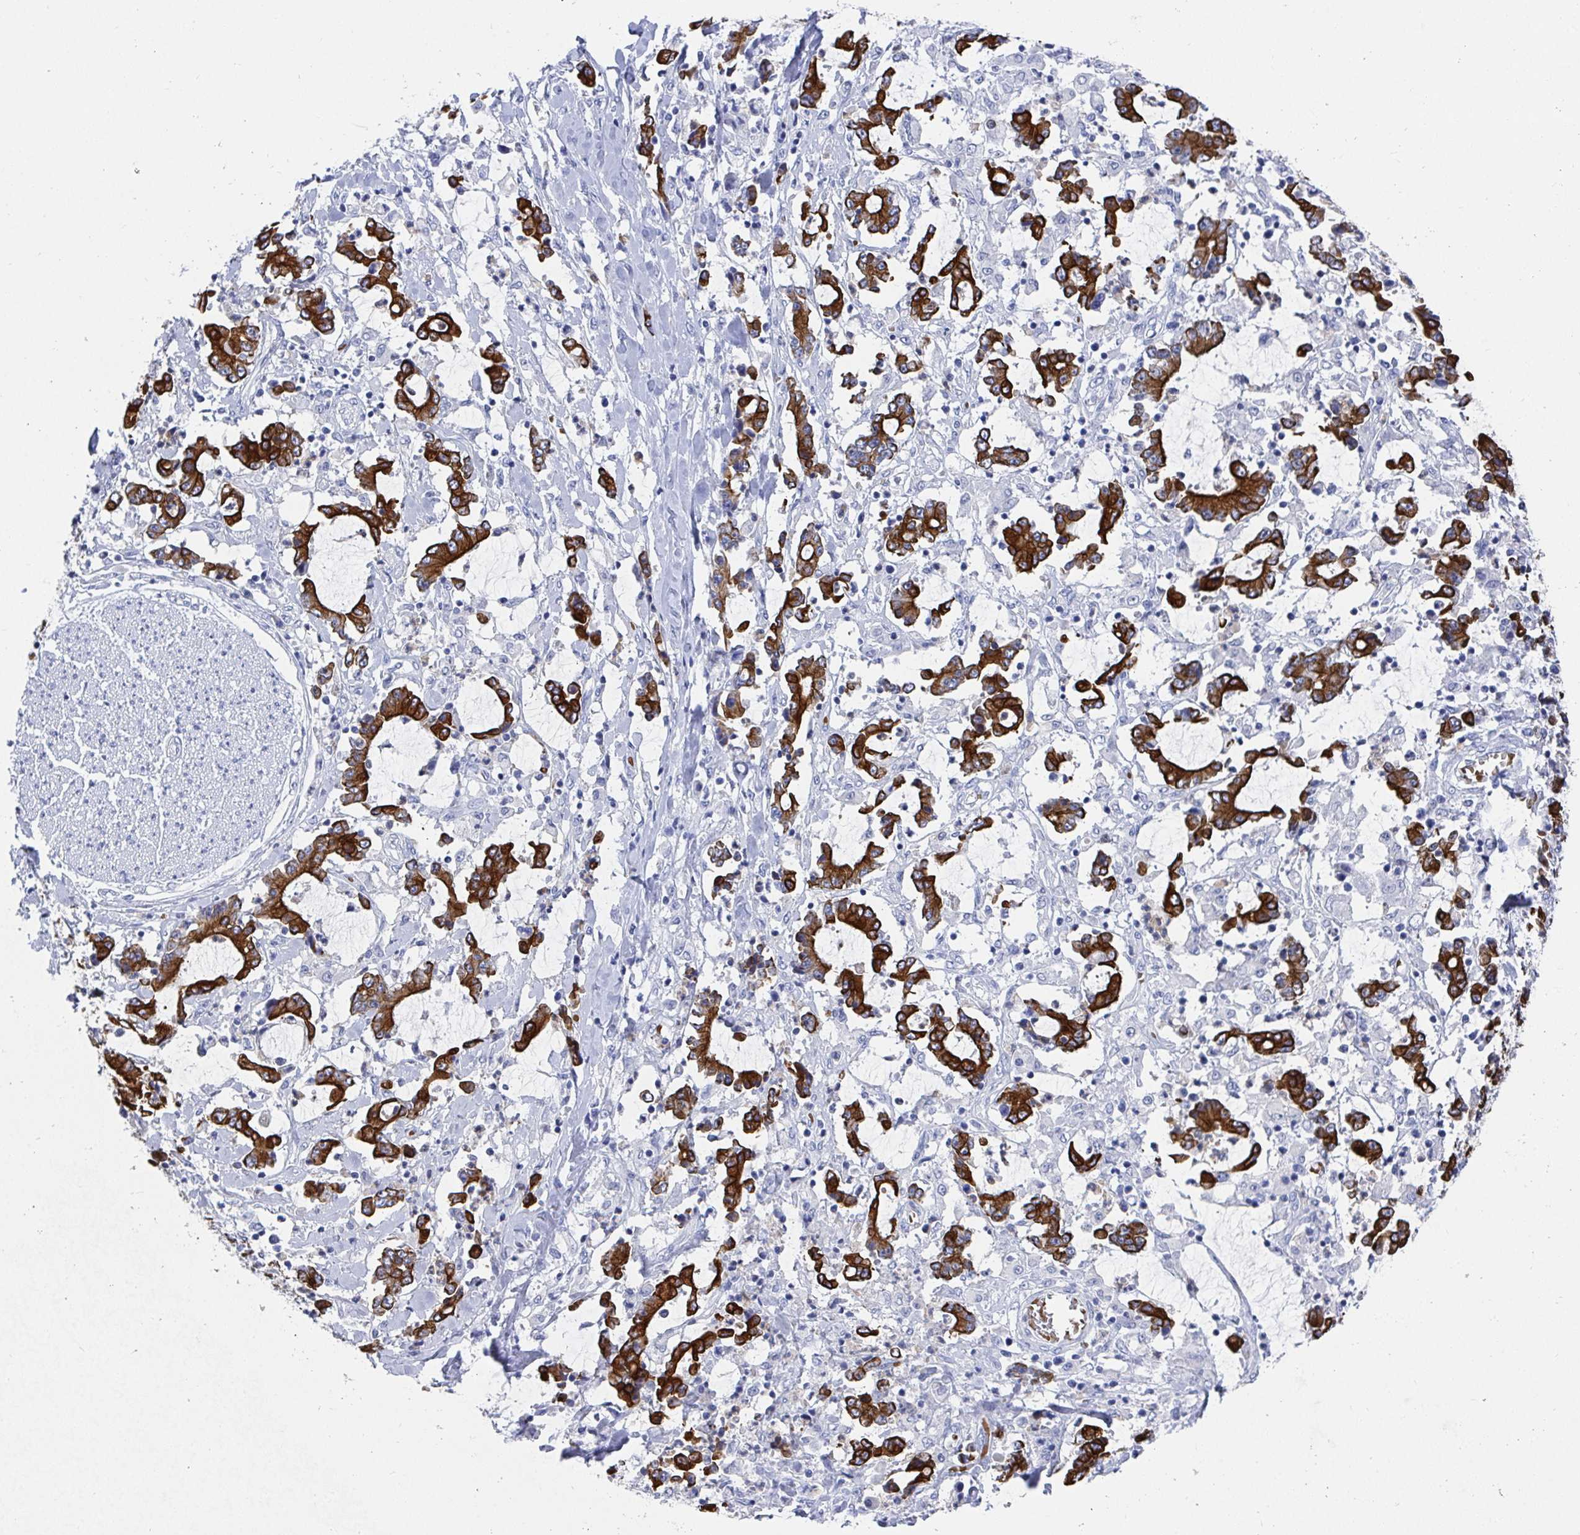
{"staining": {"intensity": "strong", "quantity": ">75%", "location": "cytoplasmic/membranous"}, "tissue": "stomach cancer", "cell_type": "Tumor cells", "image_type": "cancer", "snomed": [{"axis": "morphology", "description": "Adenocarcinoma, NOS"}, {"axis": "topography", "description": "Stomach, upper"}], "caption": "Stomach cancer stained for a protein (brown) reveals strong cytoplasmic/membranous positive staining in about >75% of tumor cells.", "gene": "CLDN8", "patient": {"sex": "male", "age": 68}}